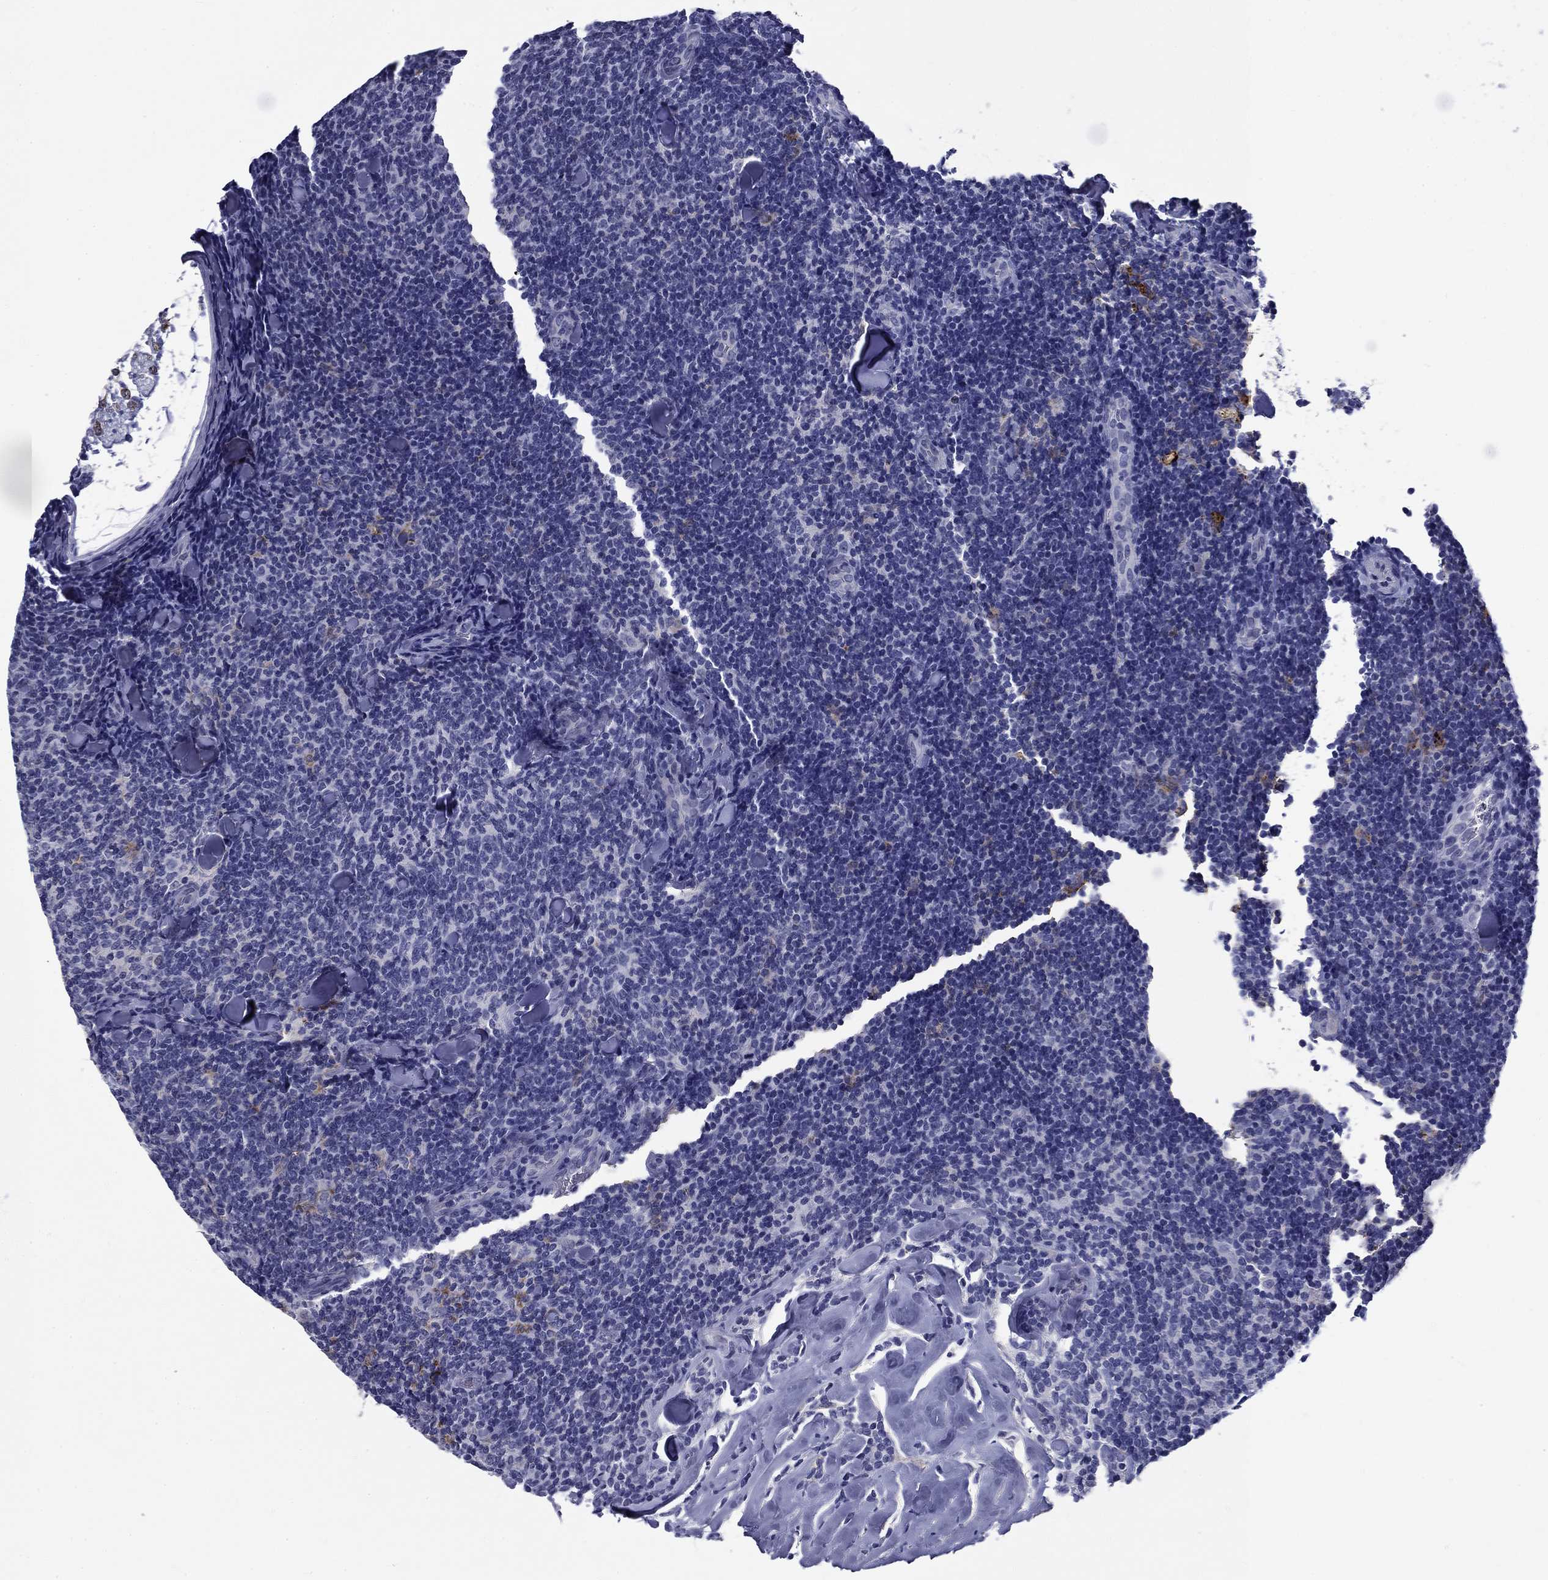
{"staining": {"intensity": "negative", "quantity": "none", "location": "none"}, "tissue": "lymphoma", "cell_type": "Tumor cells", "image_type": "cancer", "snomed": [{"axis": "morphology", "description": "Malignant lymphoma, non-Hodgkin's type, Low grade"}, {"axis": "topography", "description": "Lymph node"}], "caption": "DAB (3,3'-diaminobenzidine) immunohistochemical staining of malignant lymphoma, non-Hodgkin's type (low-grade) displays no significant positivity in tumor cells.", "gene": "BCL2L14", "patient": {"sex": "female", "age": 56}}